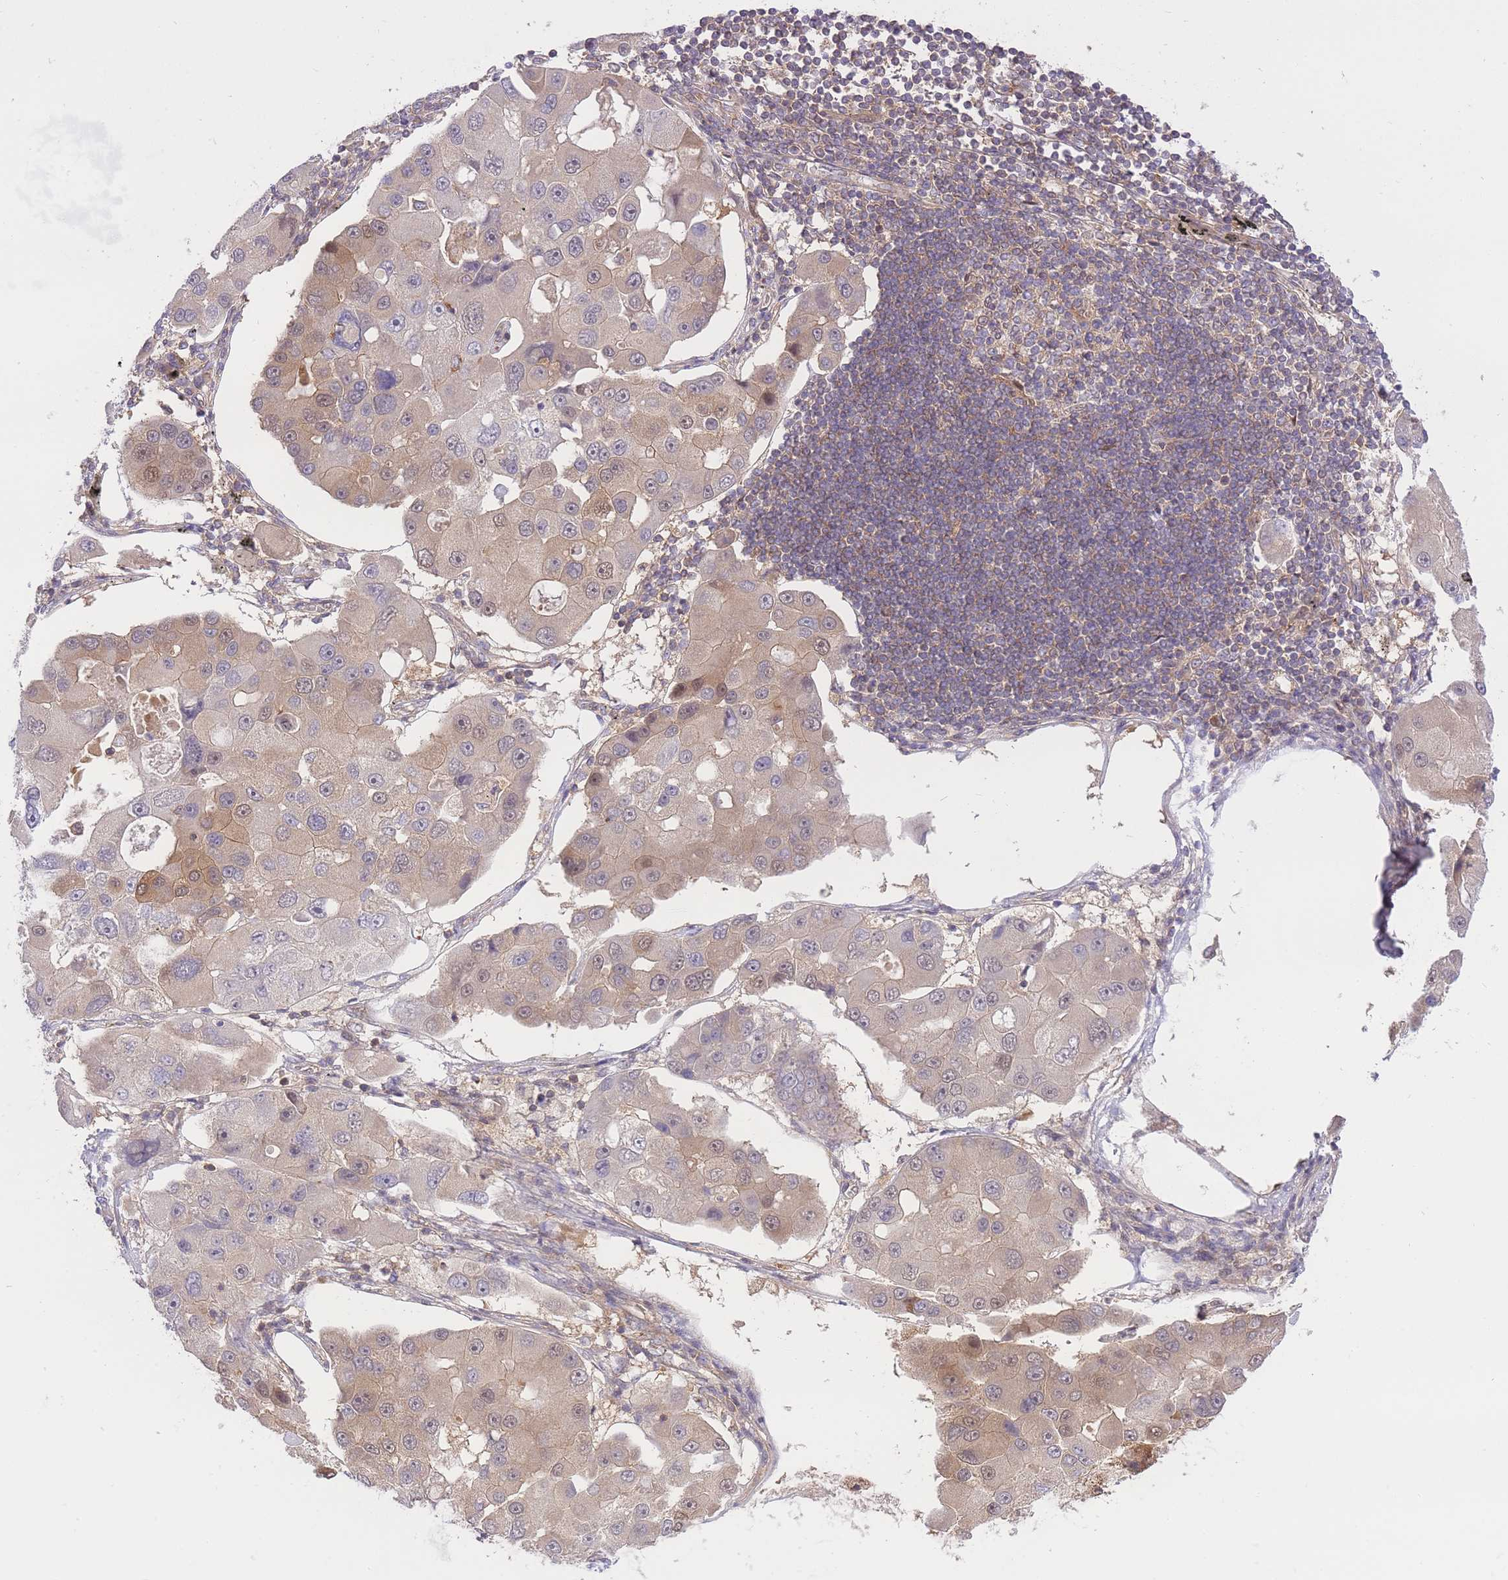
{"staining": {"intensity": "weak", "quantity": "25%-75%", "location": "cytoplasmic/membranous,nuclear"}, "tissue": "lung cancer", "cell_type": "Tumor cells", "image_type": "cancer", "snomed": [{"axis": "morphology", "description": "Adenocarcinoma, NOS"}, {"axis": "topography", "description": "Lung"}], "caption": "Approximately 25%-75% of tumor cells in human lung adenocarcinoma show weak cytoplasmic/membranous and nuclear protein staining as visualized by brown immunohistochemical staining.", "gene": "PREP", "patient": {"sex": "female", "age": 54}}